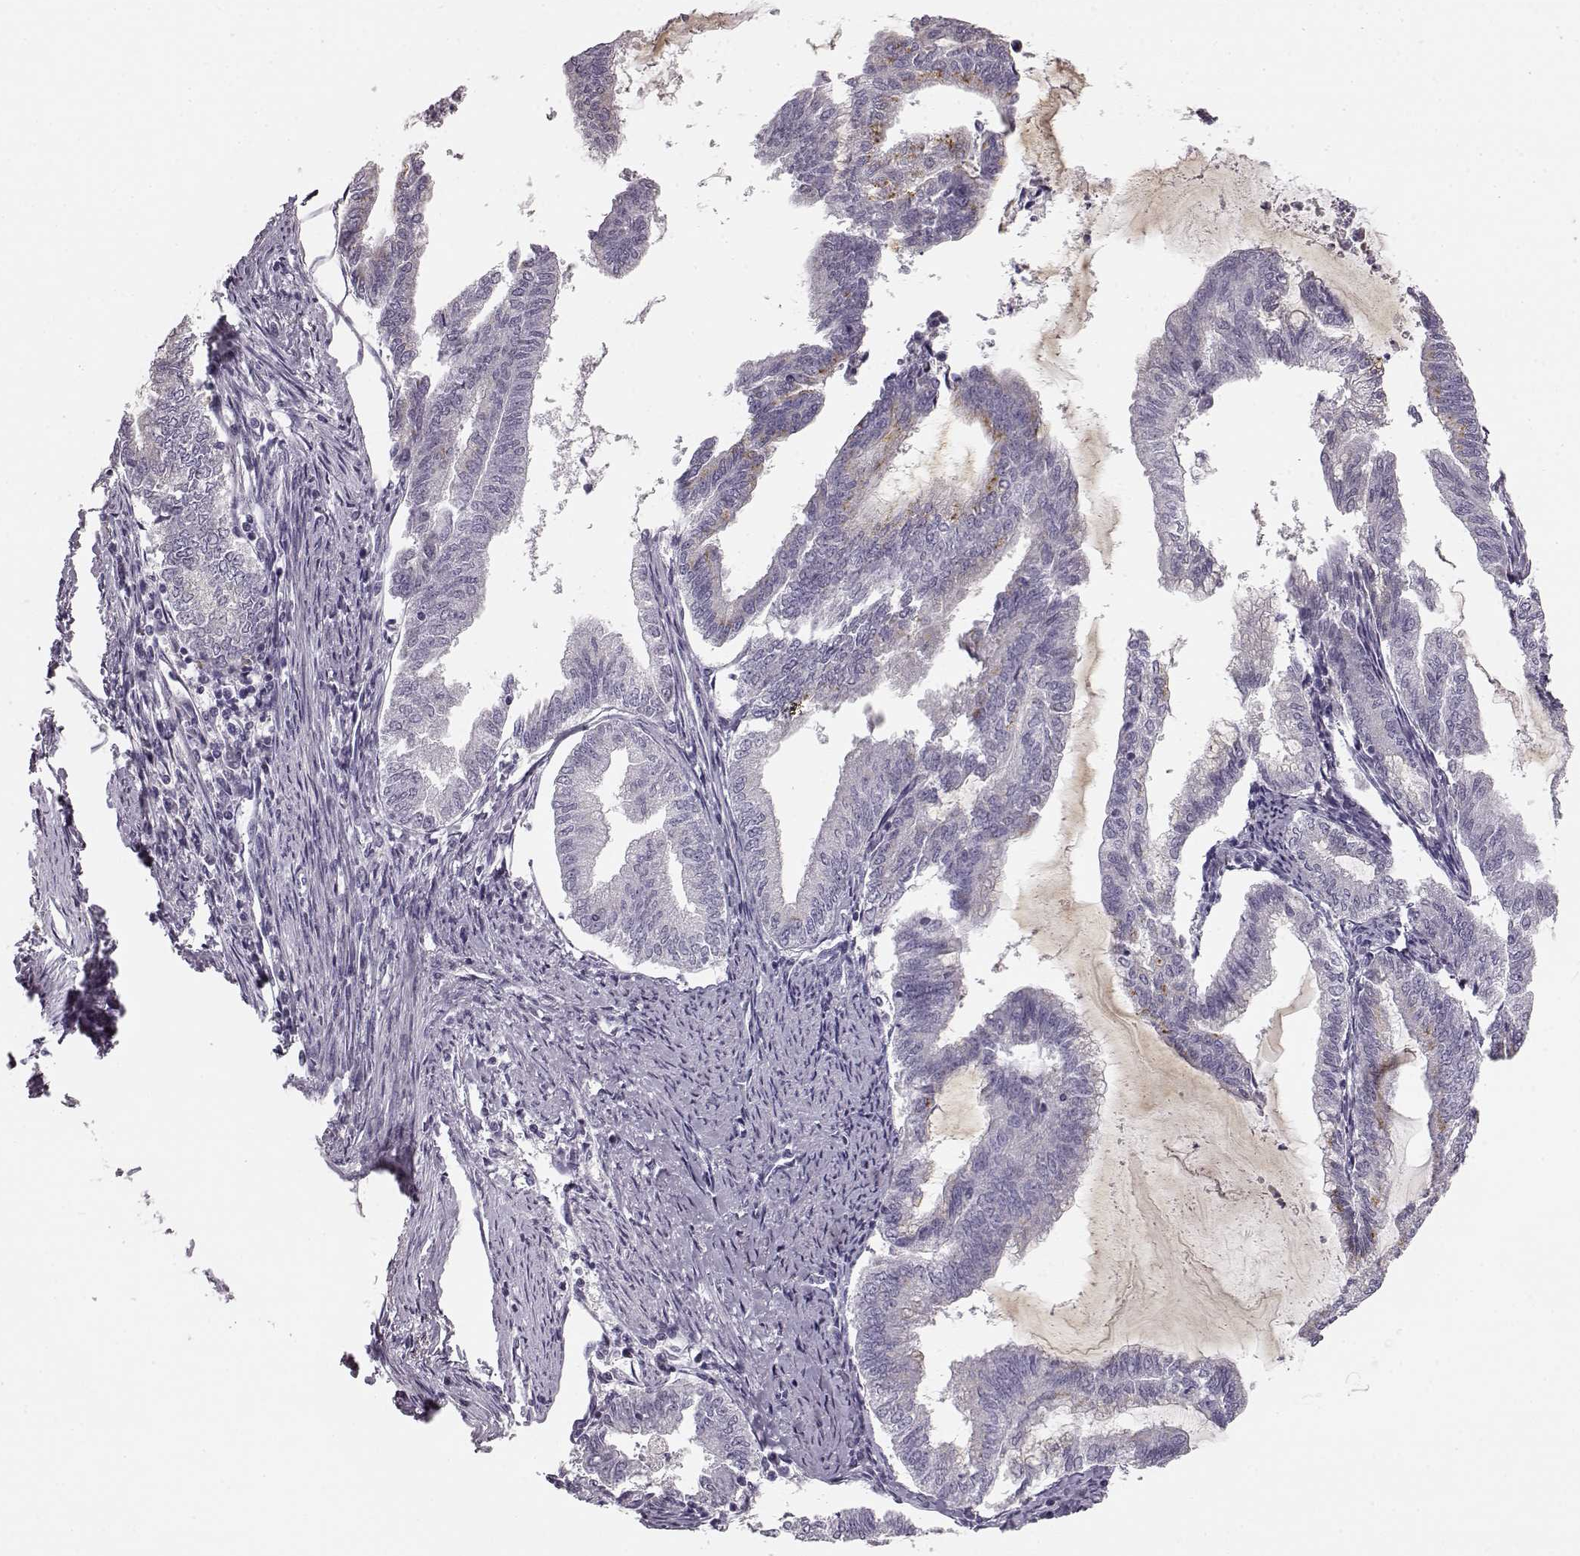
{"staining": {"intensity": "negative", "quantity": "none", "location": "none"}, "tissue": "endometrial cancer", "cell_type": "Tumor cells", "image_type": "cancer", "snomed": [{"axis": "morphology", "description": "Adenocarcinoma, NOS"}, {"axis": "topography", "description": "Endometrium"}], "caption": "Immunohistochemistry of human endometrial cancer (adenocarcinoma) shows no staining in tumor cells.", "gene": "KIAA0319", "patient": {"sex": "female", "age": 79}}